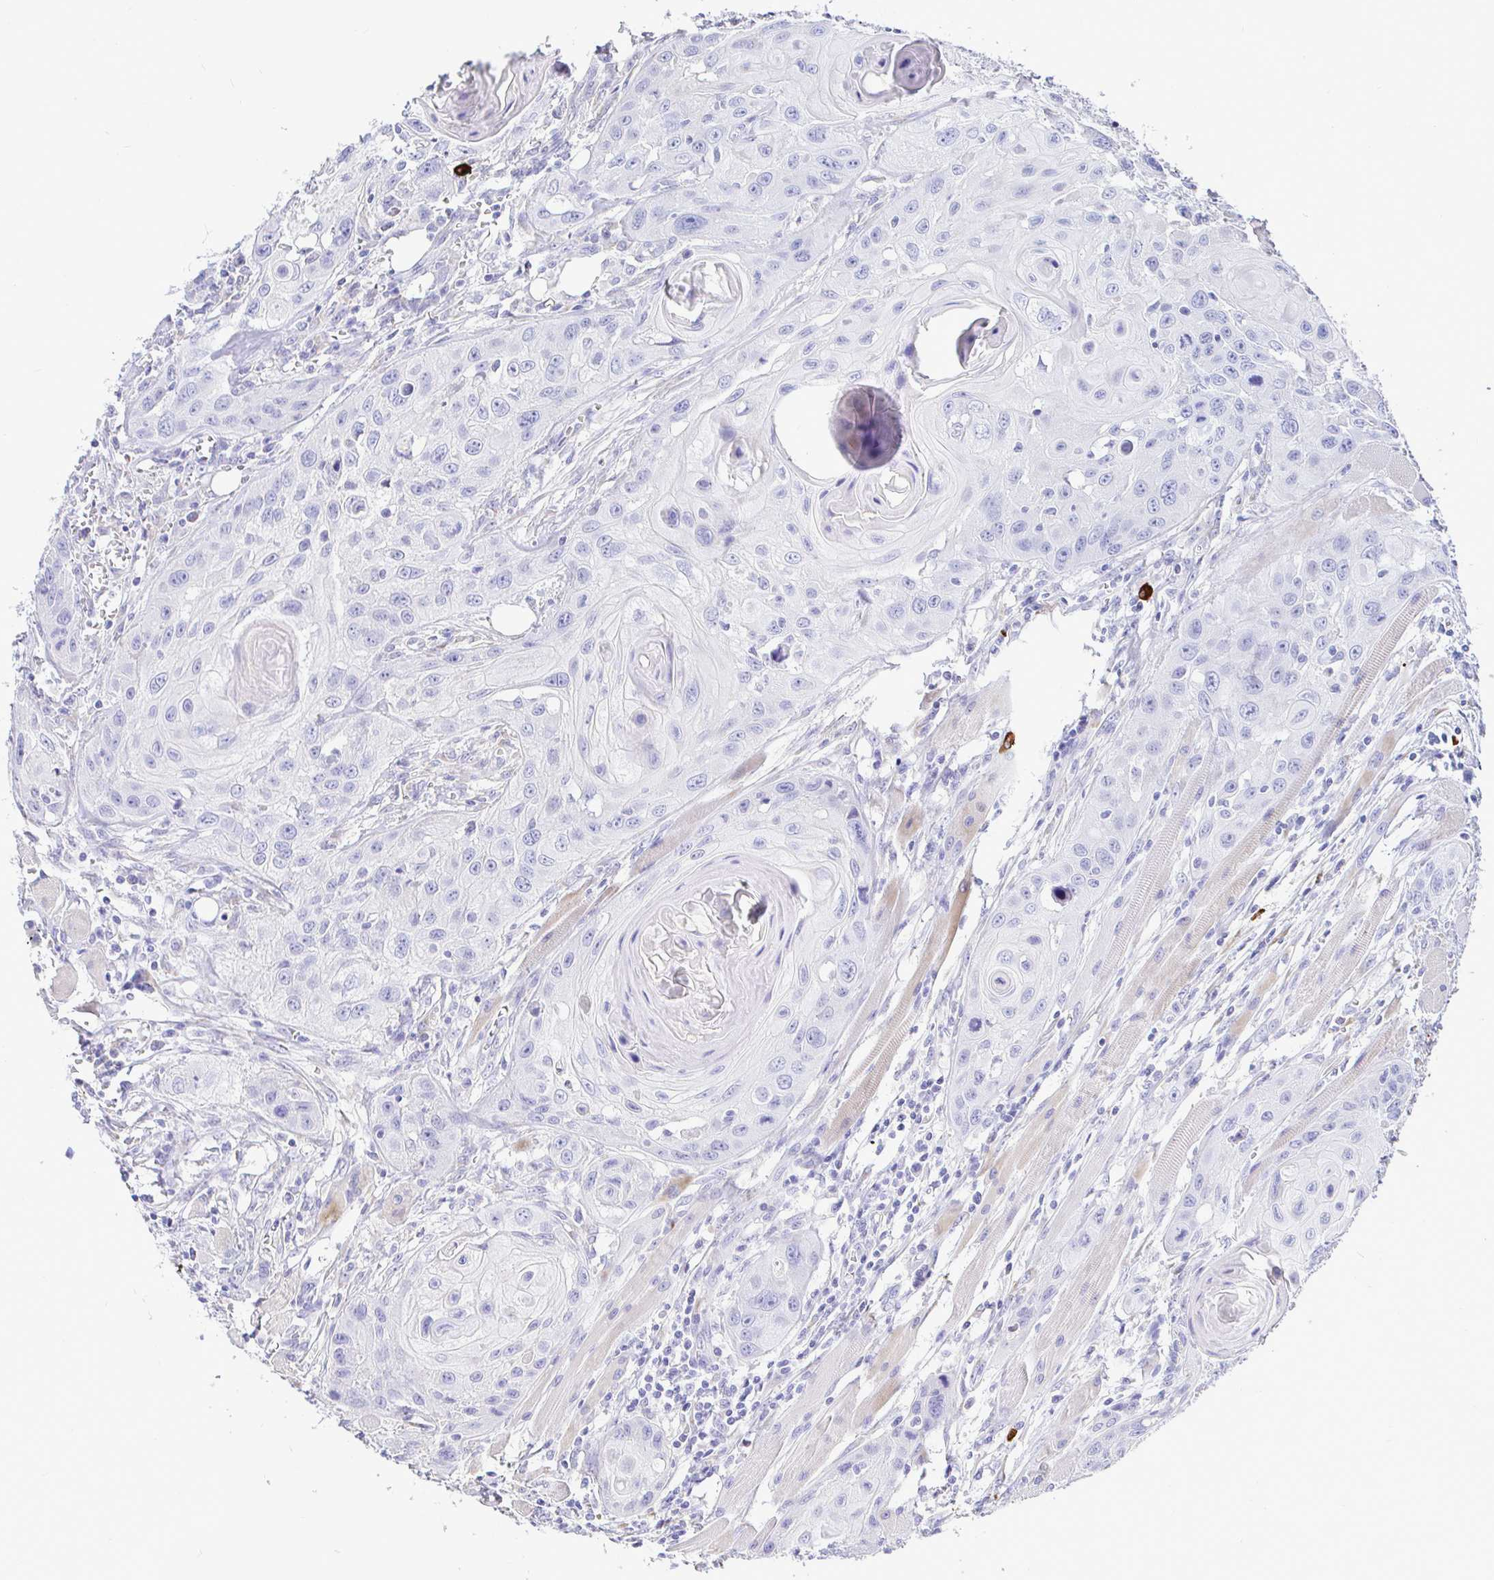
{"staining": {"intensity": "negative", "quantity": "none", "location": "none"}, "tissue": "head and neck cancer", "cell_type": "Tumor cells", "image_type": "cancer", "snomed": [{"axis": "morphology", "description": "Squamous cell carcinoma, NOS"}, {"axis": "topography", "description": "Oral tissue"}, {"axis": "topography", "description": "Head-Neck"}], "caption": "This image is of head and neck squamous cell carcinoma stained with immunohistochemistry (IHC) to label a protein in brown with the nuclei are counter-stained blue. There is no staining in tumor cells.", "gene": "CCDC62", "patient": {"sex": "male", "age": 58}}